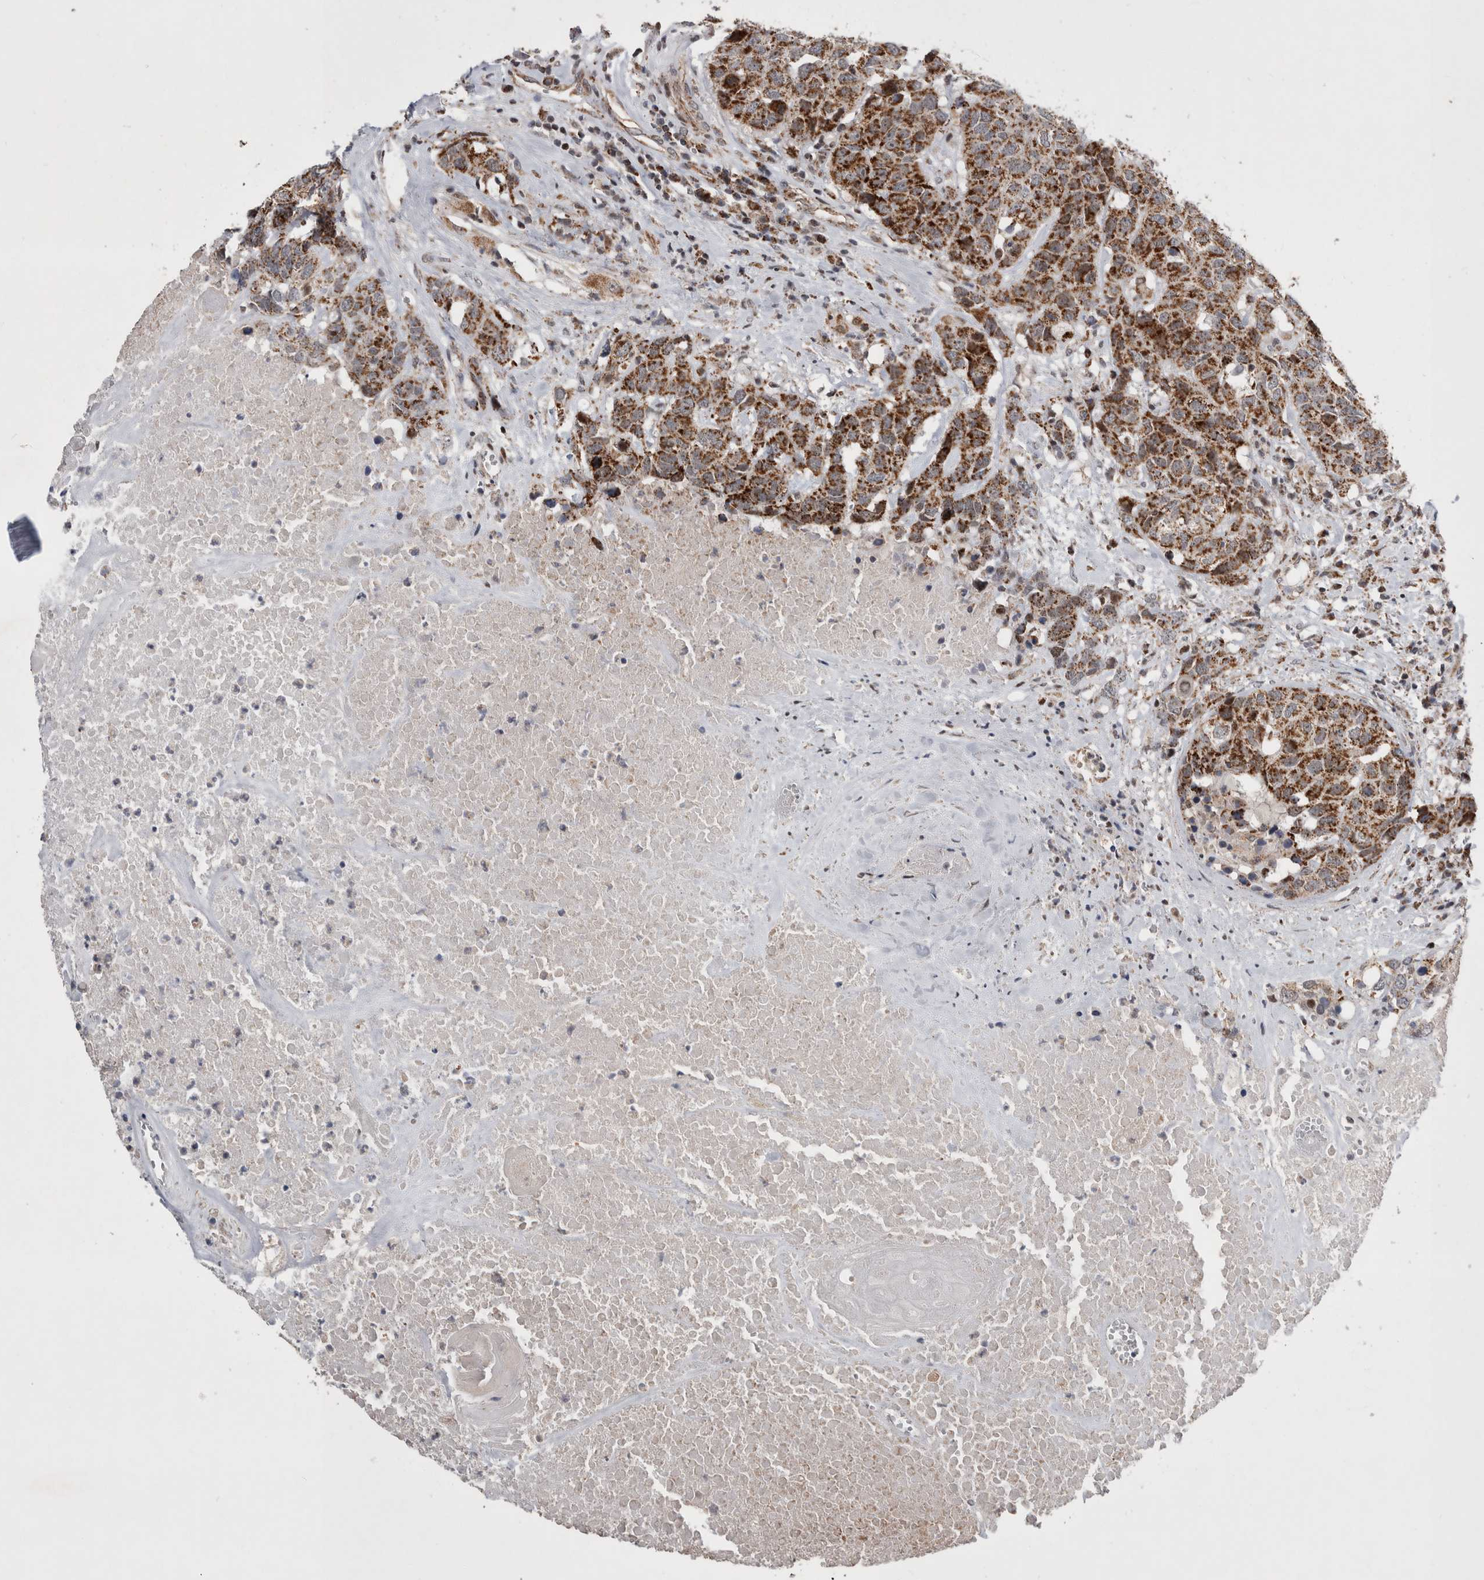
{"staining": {"intensity": "strong", "quantity": ">75%", "location": "cytoplasmic/membranous"}, "tissue": "head and neck cancer", "cell_type": "Tumor cells", "image_type": "cancer", "snomed": [{"axis": "morphology", "description": "Squamous cell carcinoma, NOS"}, {"axis": "topography", "description": "Head-Neck"}], "caption": "Immunohistochemical staining of human head and neck squamous cell carcinoma demonstrates high levels of strong cytoplasmic/membranous protein positivity in approximately >75% of tumor cells. The staining was performed using DAB to visualize the protein expression in brown, while the nuclei were stained in blue with hematoxylin (Magnification: 20x).", "gene": "MRPL37", "patient": {"sex": "male", "age": 66}}